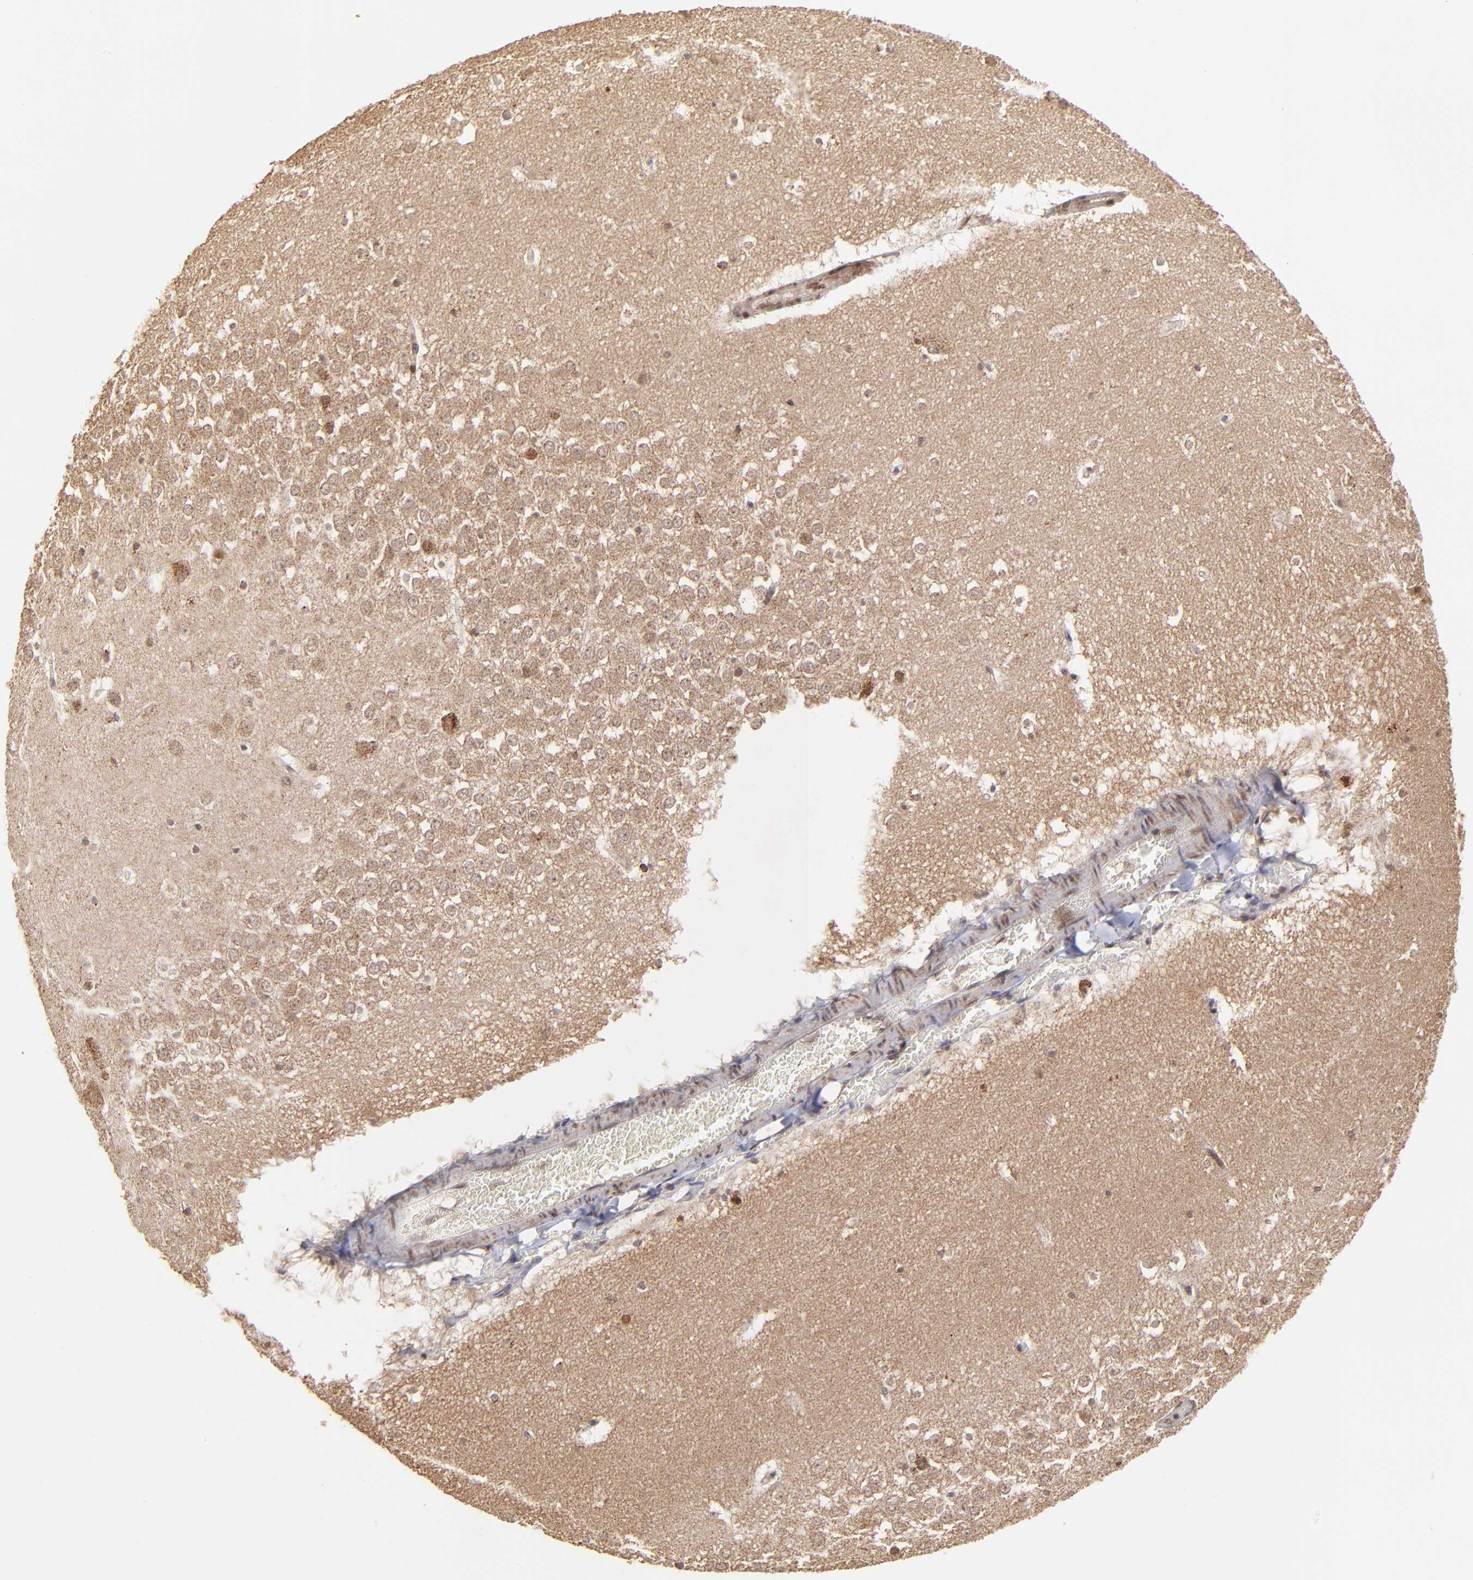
{"staining": {"intensity": "moderate", "quantity": "25%-75%", "location": "cytoplasmic/membranous,nuclear"}, "tissue": "hippocampus", "cell_type": "Glial cells", "image_type": "normal", "snomed": [{"axis": "morphology", "description": "Normal tissue, NOS"}, {"axis": "topography", "description": "Hippocampus"}], "caption": "Protein analysis of normal hippocampus reveals moderate cytoplasmic/membranous,nuclear staining in approximately 25%-75% of glial cells. Using DAB (brown) and hematoxylin (blue) stains, captured at high magnification using brightfield microscopy.", "gene": "MED15", "patient": {"sex": "male", "age": 45}}